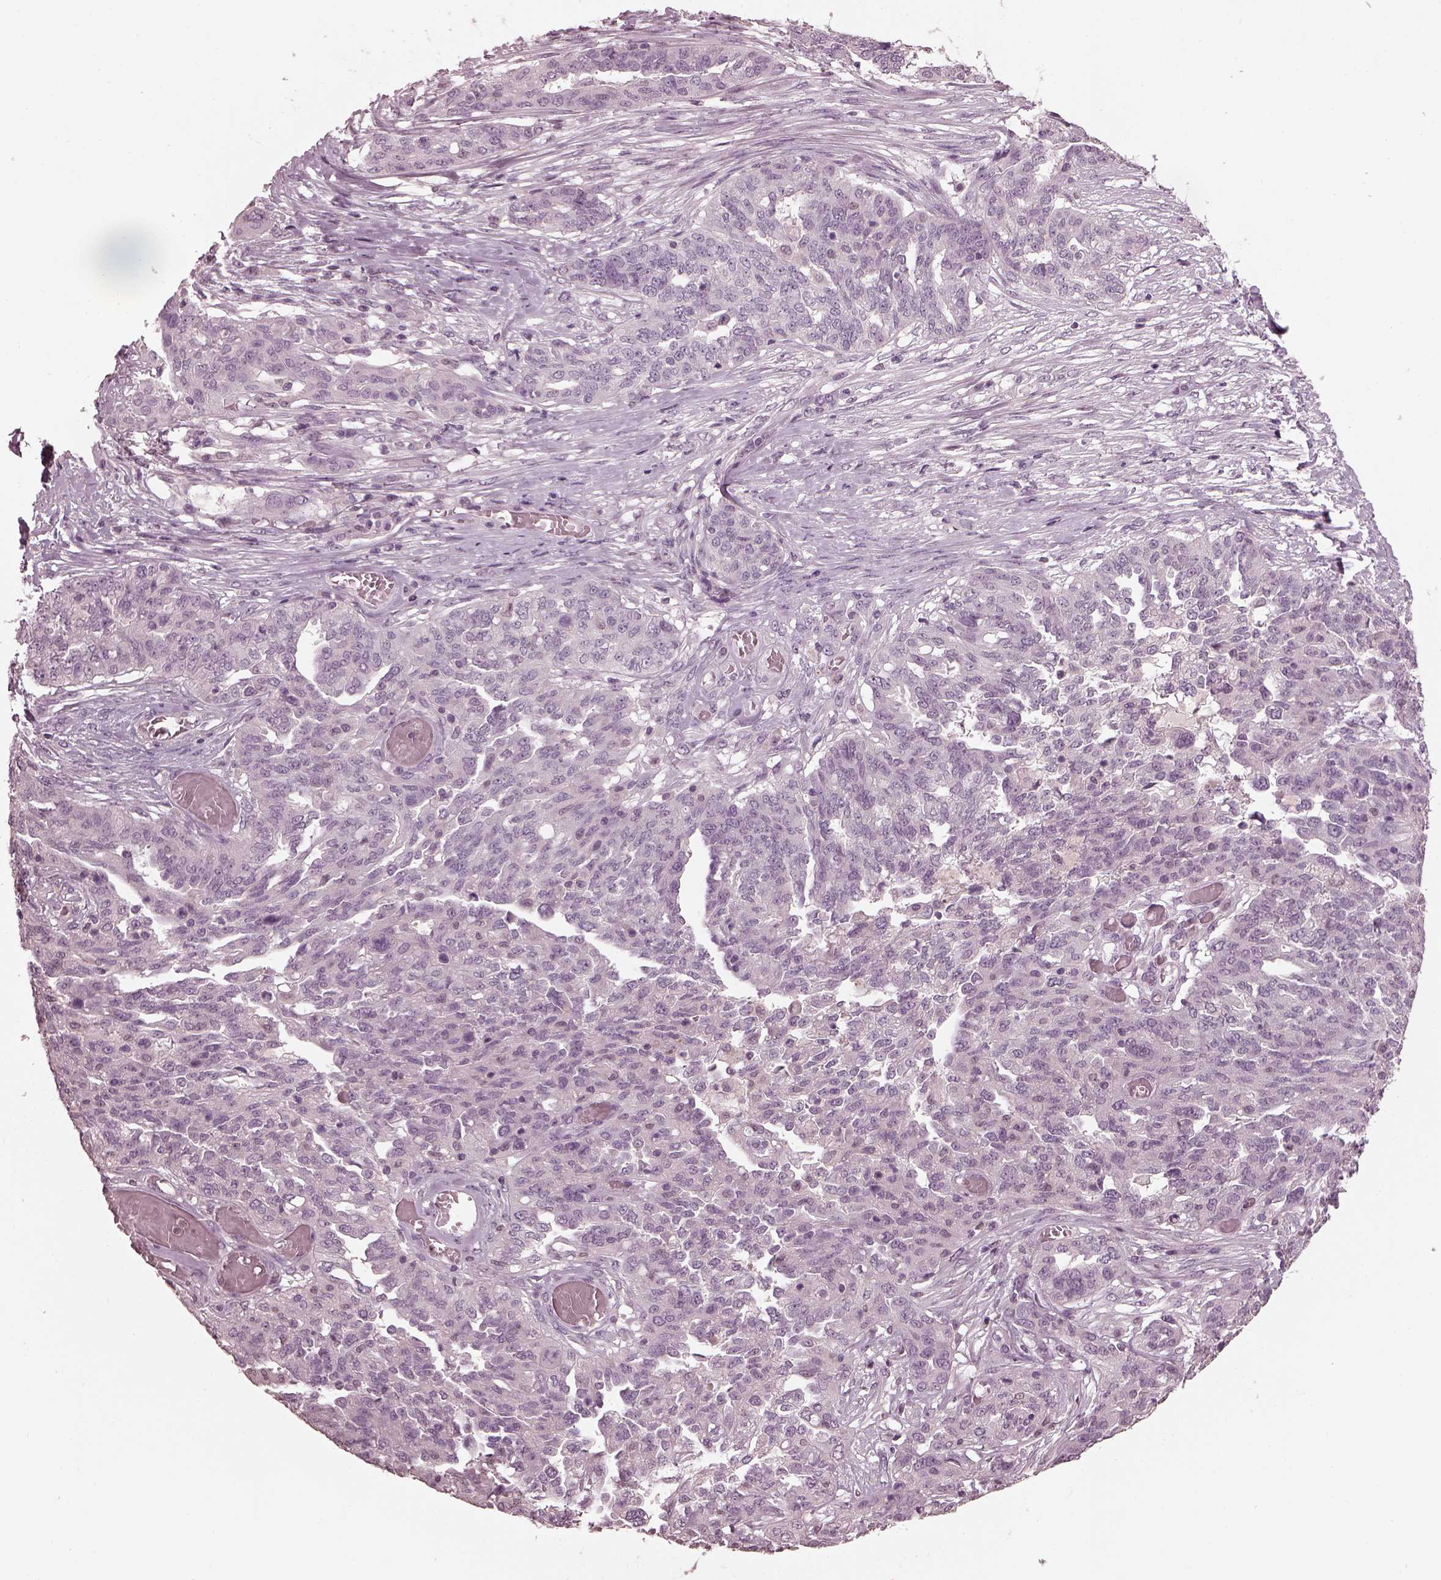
{"staining": {"intensity": "negative", "quantity": "none", "location": "none"}, "tissue": "ovarian cancer", "cell_type": "Tumor cells", "image_type": "cancer", "snomed": [{"axis": "morphology", "description": "Cystadenocarcinoma, serous, NOS"}, {"axis": "topography", "description": "Ovary"}], "caption": "An IHC photomicrograph of ovarian cancer is shown. There is no staining in tumor cells of ovarian cancer.", "gene": "TSKS", "patient": {"sex": "female", "age": 67}}